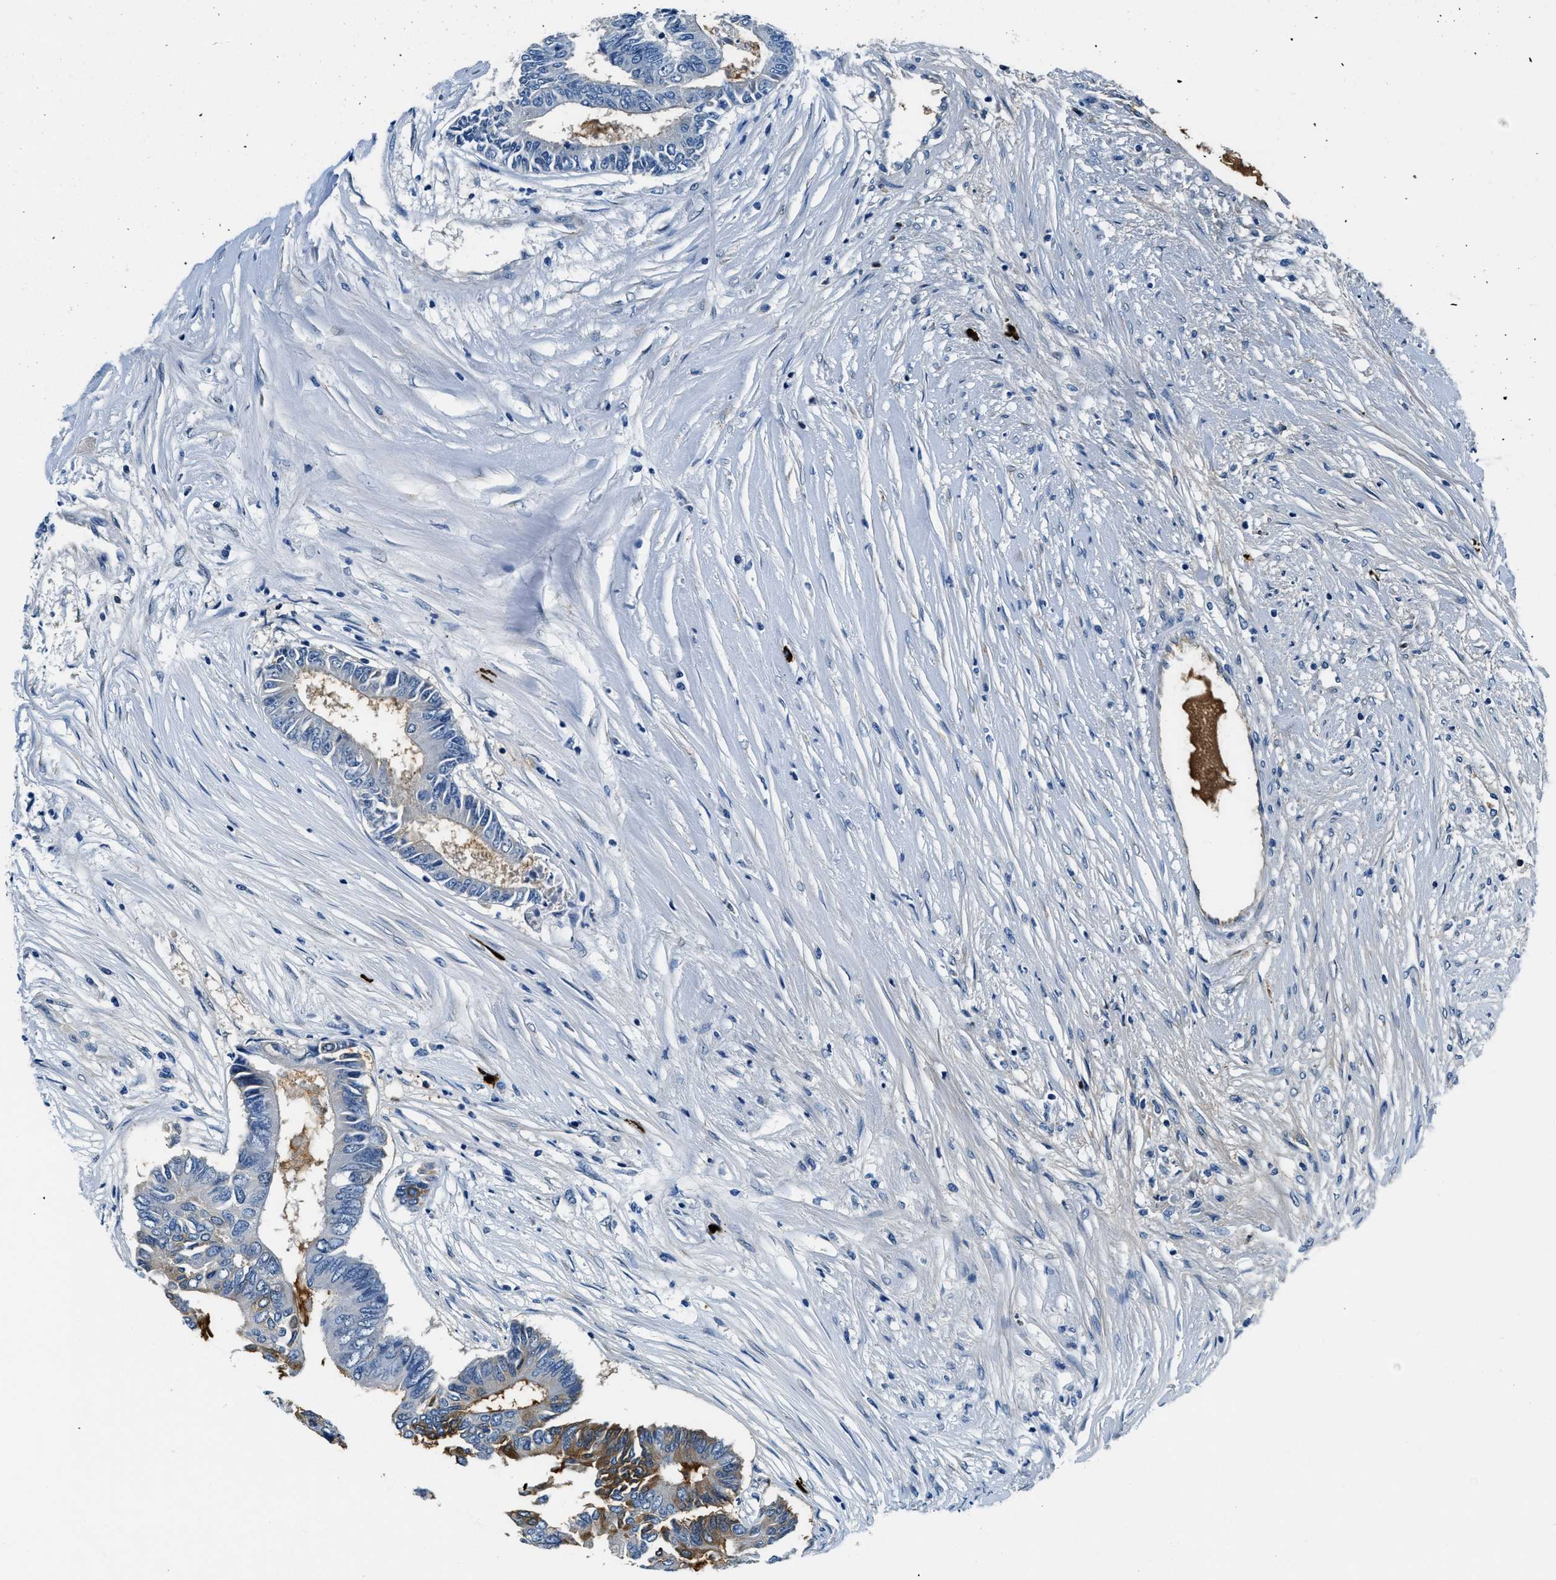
{"staining": {"intensity": "moderate", "quantity": "25%-75%", "location": "cytoplasmic/membranous"}, "tissue": "colorectal cancer", "cell_type": "Tumor cells", "image_type": "cancer", "snomed": [{"axis": "morphology", "description": "Adenocarcinoma, NOS"}, {"axis": "topography", "description": "Rectum"}], "caption": "High-magnification brightfield microscopy of adenocarcinoma (colorectal) stained with DAB (3,3'-diaminobenzidine) (brown) and counterstained with hematoxylin (blue). tumor cells exhibit moderate cytoplasmic/membranous staining is appreciated in approximately25%-75% of cells.", "gene": "TMEM186", "patient": {"sex": "male", "age": 63}}